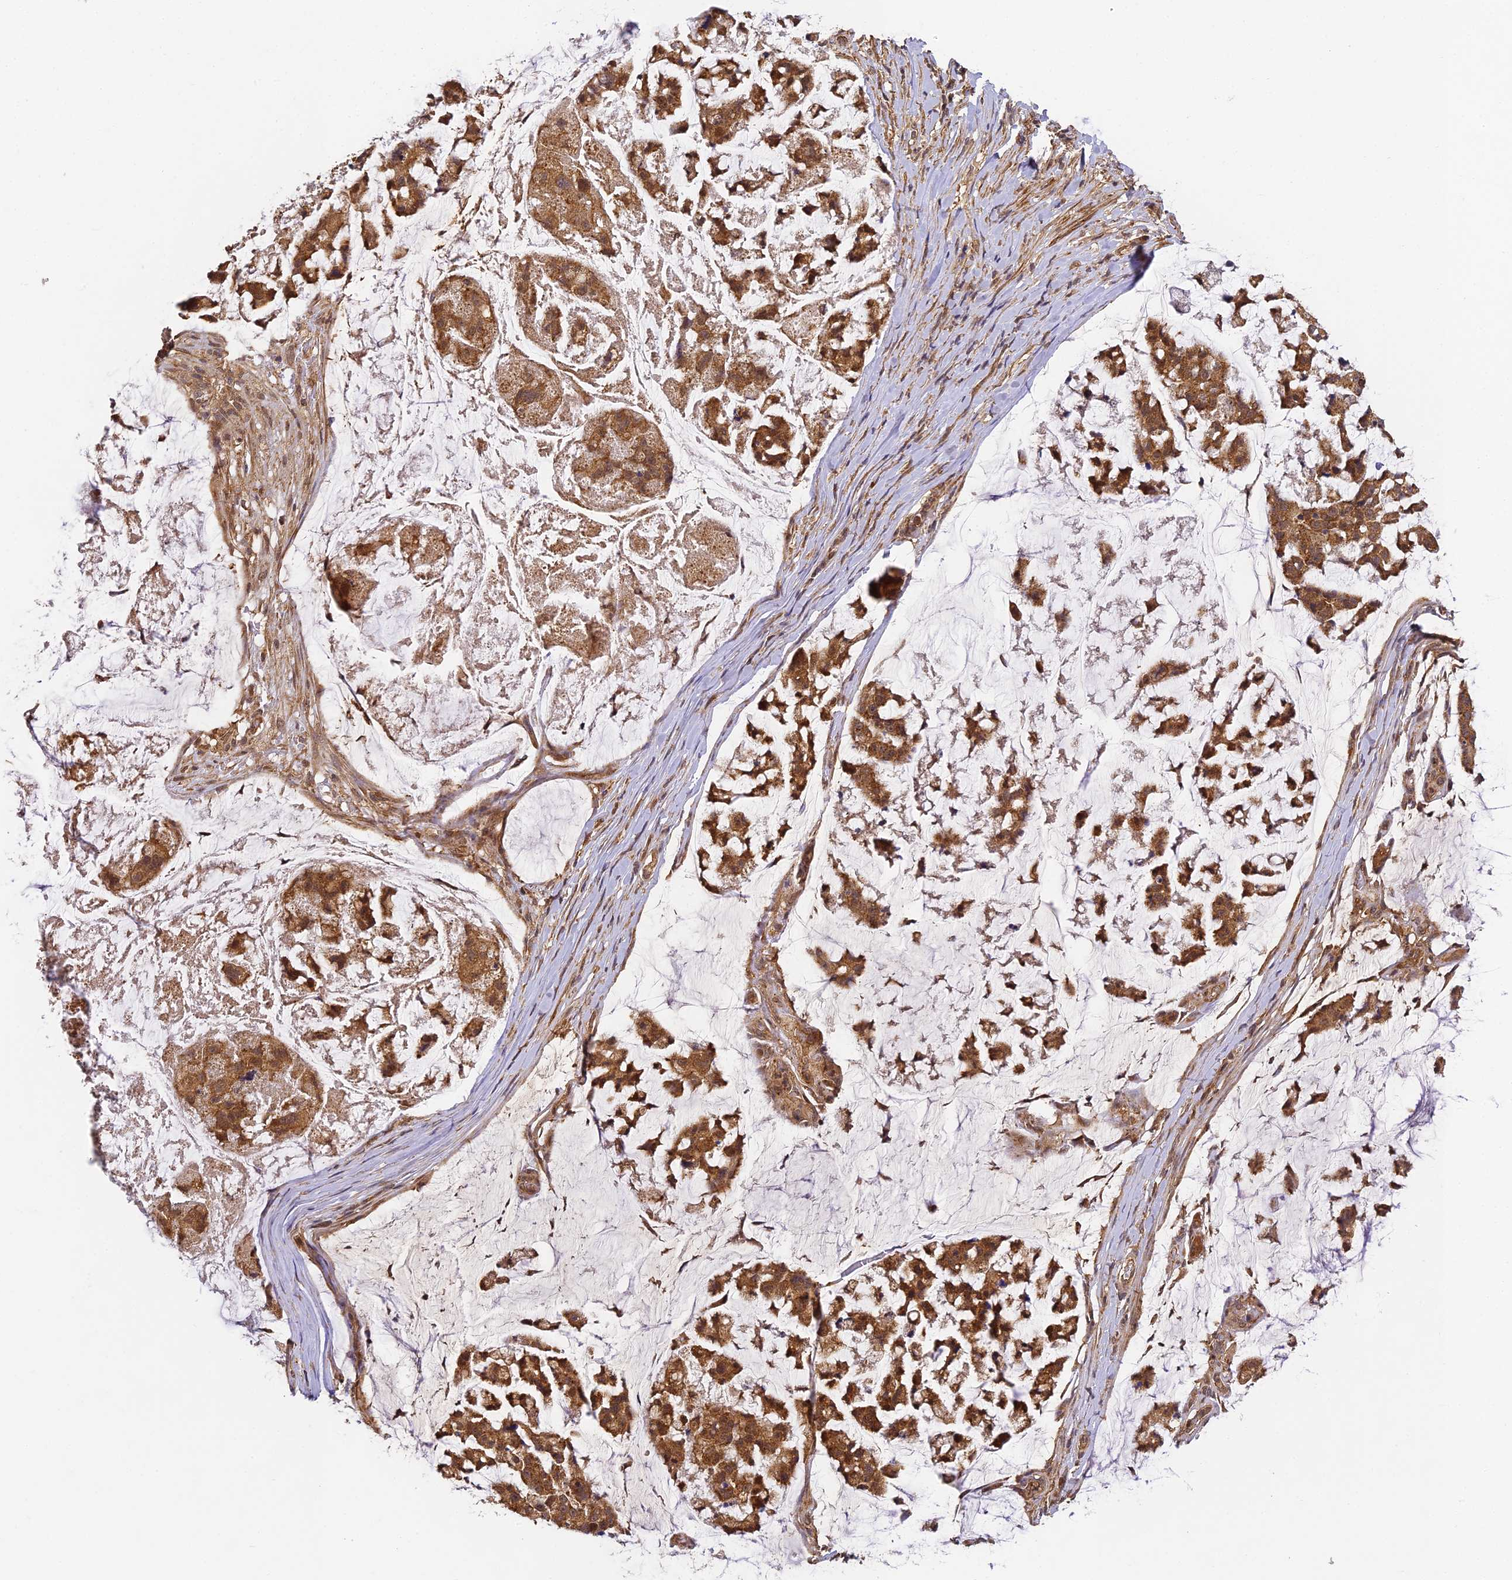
{"staining": {"intensity": "moderate", "quantity": ">75%", "location": "cytoplasmic/membranous,nuclear"}, "tissue": "stomach cancer", "cell_type": "Tumor cells", "image_type": "cancer", "snomed": [{"axis": "morphology", "description": "Adenocarcinoma, NOS"}, {"axis": "topography", "description": "Stomach, lower"}], "caption": "Moderate cytoplasmic/membranous and nuclear staining is present in approximately >75% of tumor cells in stomach cancer (adenocarcinoma).", "gene": "ZNF443", "patient": {"sex": "male", "age": 67}}